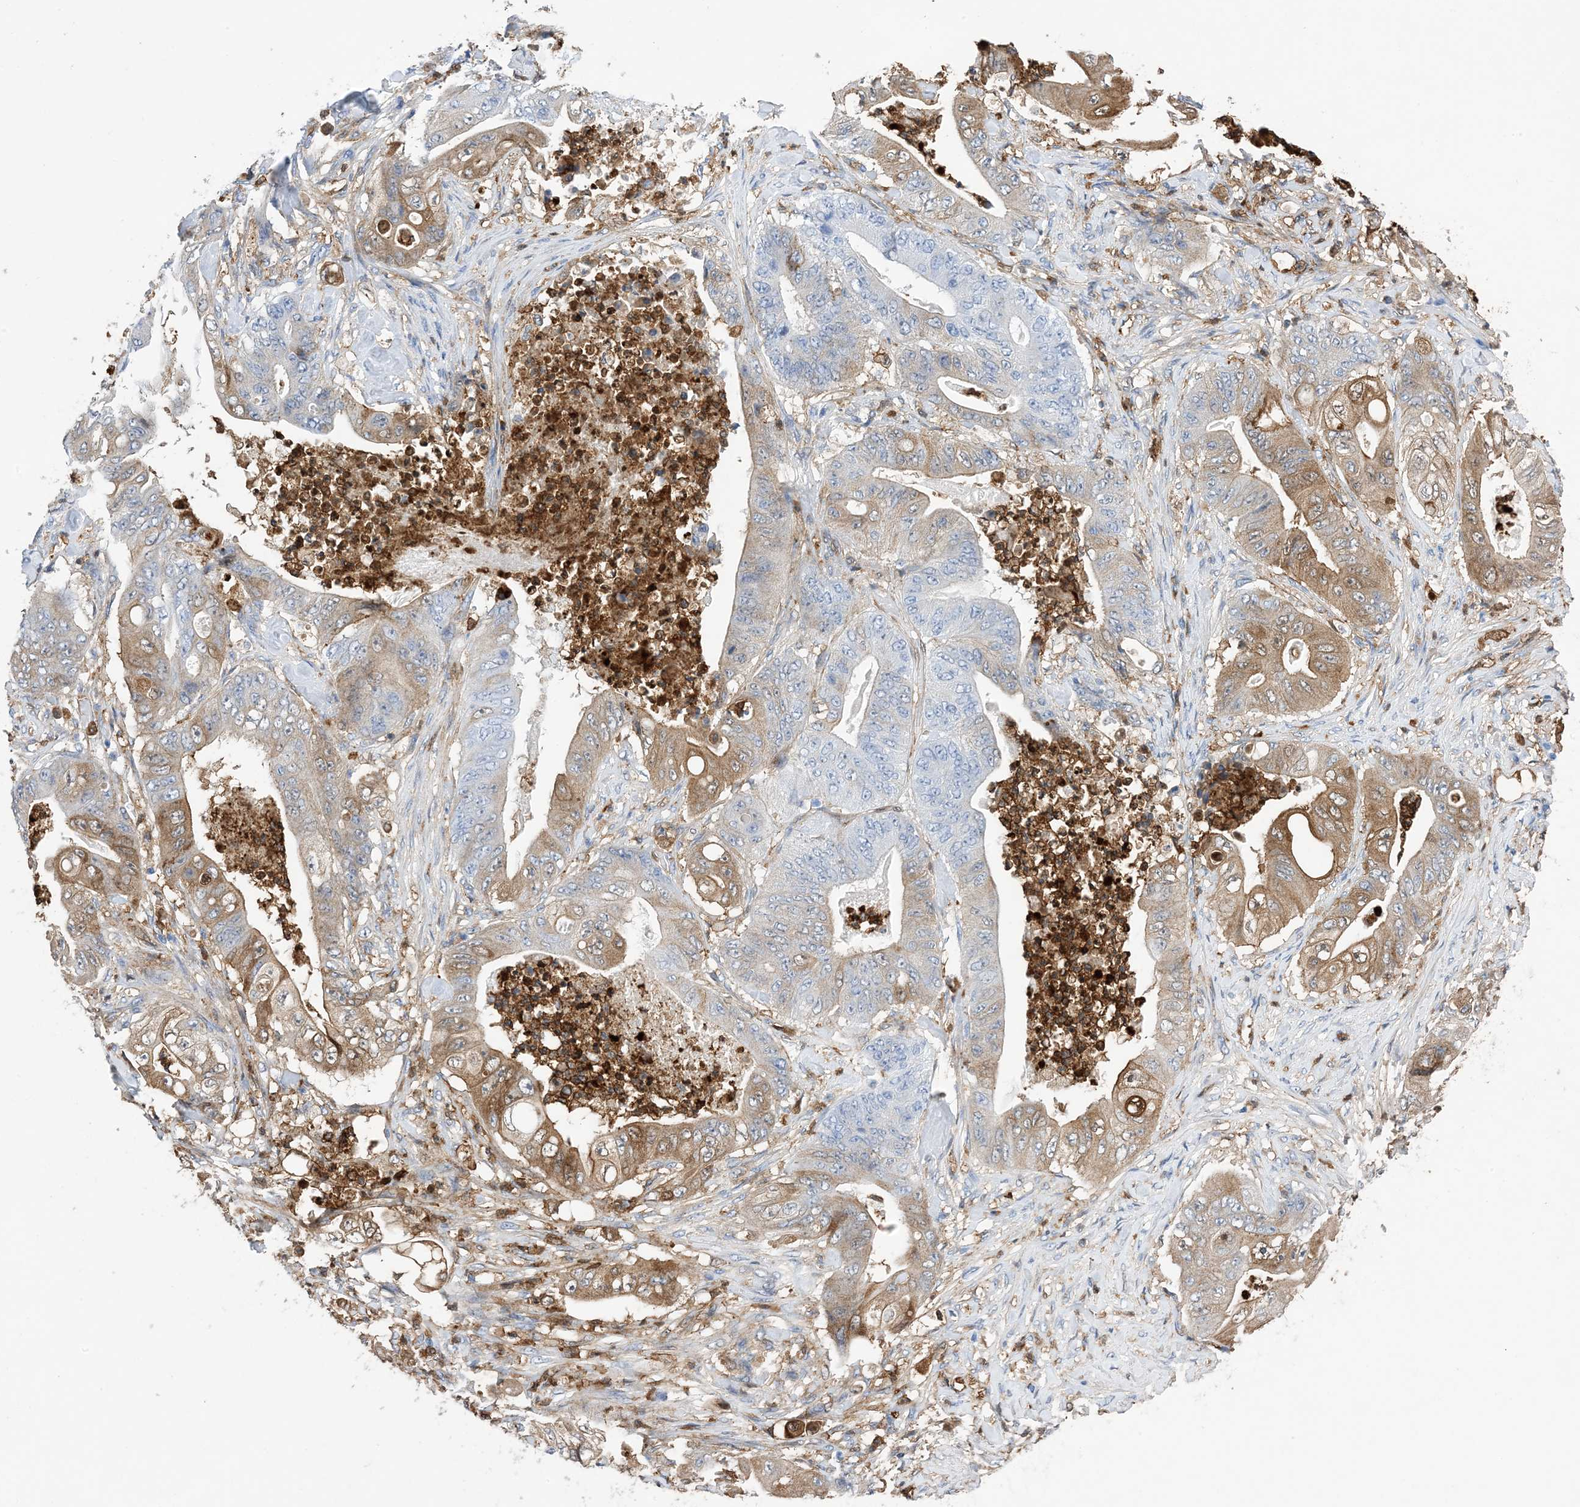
{"staining": {"intensity": "moderate", "quantity": "25%-75%", "location": "cytoplasmic/membranous"}, "tissue": "stomach cancer", "cell_type": "Tumor cells", "image_type": "cancer", "snomed": [{"axis": "morphology", "description": "Adenocarcinoma, NOS"}, {"axis": "topography", "description": "Stomach"}], "caption": "Immunohistochemistry (IHC) of human stomach cancer shows medium levels of moderate cytoplasmic/membranous expression in about 25%-75% of tumor cells. (DAB (3,3'-diaminobenzidine) IHC, brown staining for protein, blue staining for nuclei).", "gene": "ANXA1", "patient": {"sex": "female", "age": 73}}